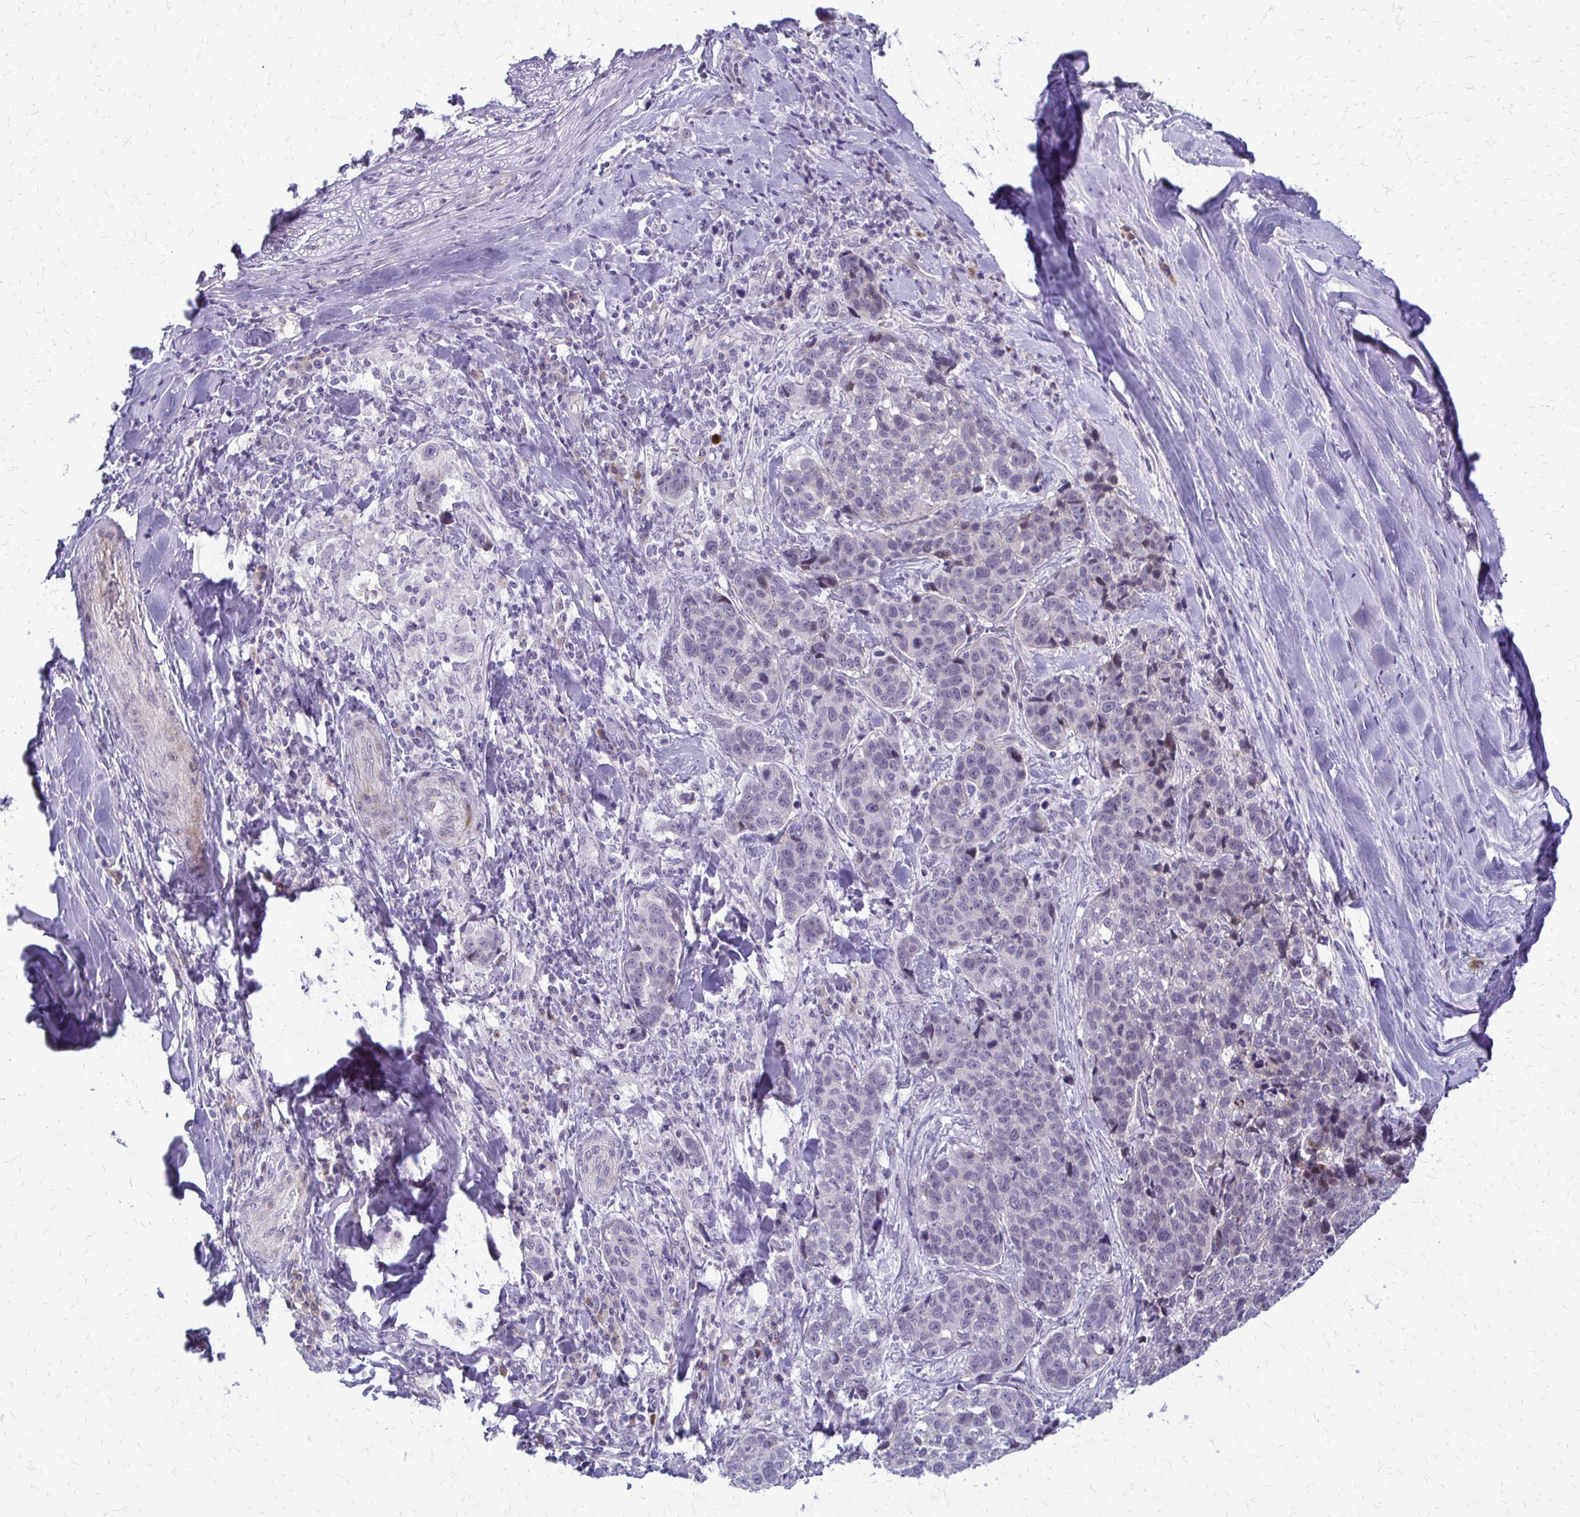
{"staining": {"intensity": "negative", "quantity": "none", "location": "none"}, "tissue": "lung cancer", "cell_type": "Tumor cells", "image_type": "cancer", "snomed": [{"axis": "morphology", "description": "Squamous cell carcinoma, NOS"}, {"axis": "topography", "description": "Lymph node"}, {"axis": "topography", "description": "Lung"}], "caption": "Immunohistochemistry micrograph of neoplastic tissue: lung cancer (squamous cell carcinoma) stained with DAB shows no significant protein positivity in tumor cells. (Immunohistochemistry (ihc), brightfield microscopy, high magnification).", "gene": "EPYC", "patient": {"sex": "male", "age": 61}}